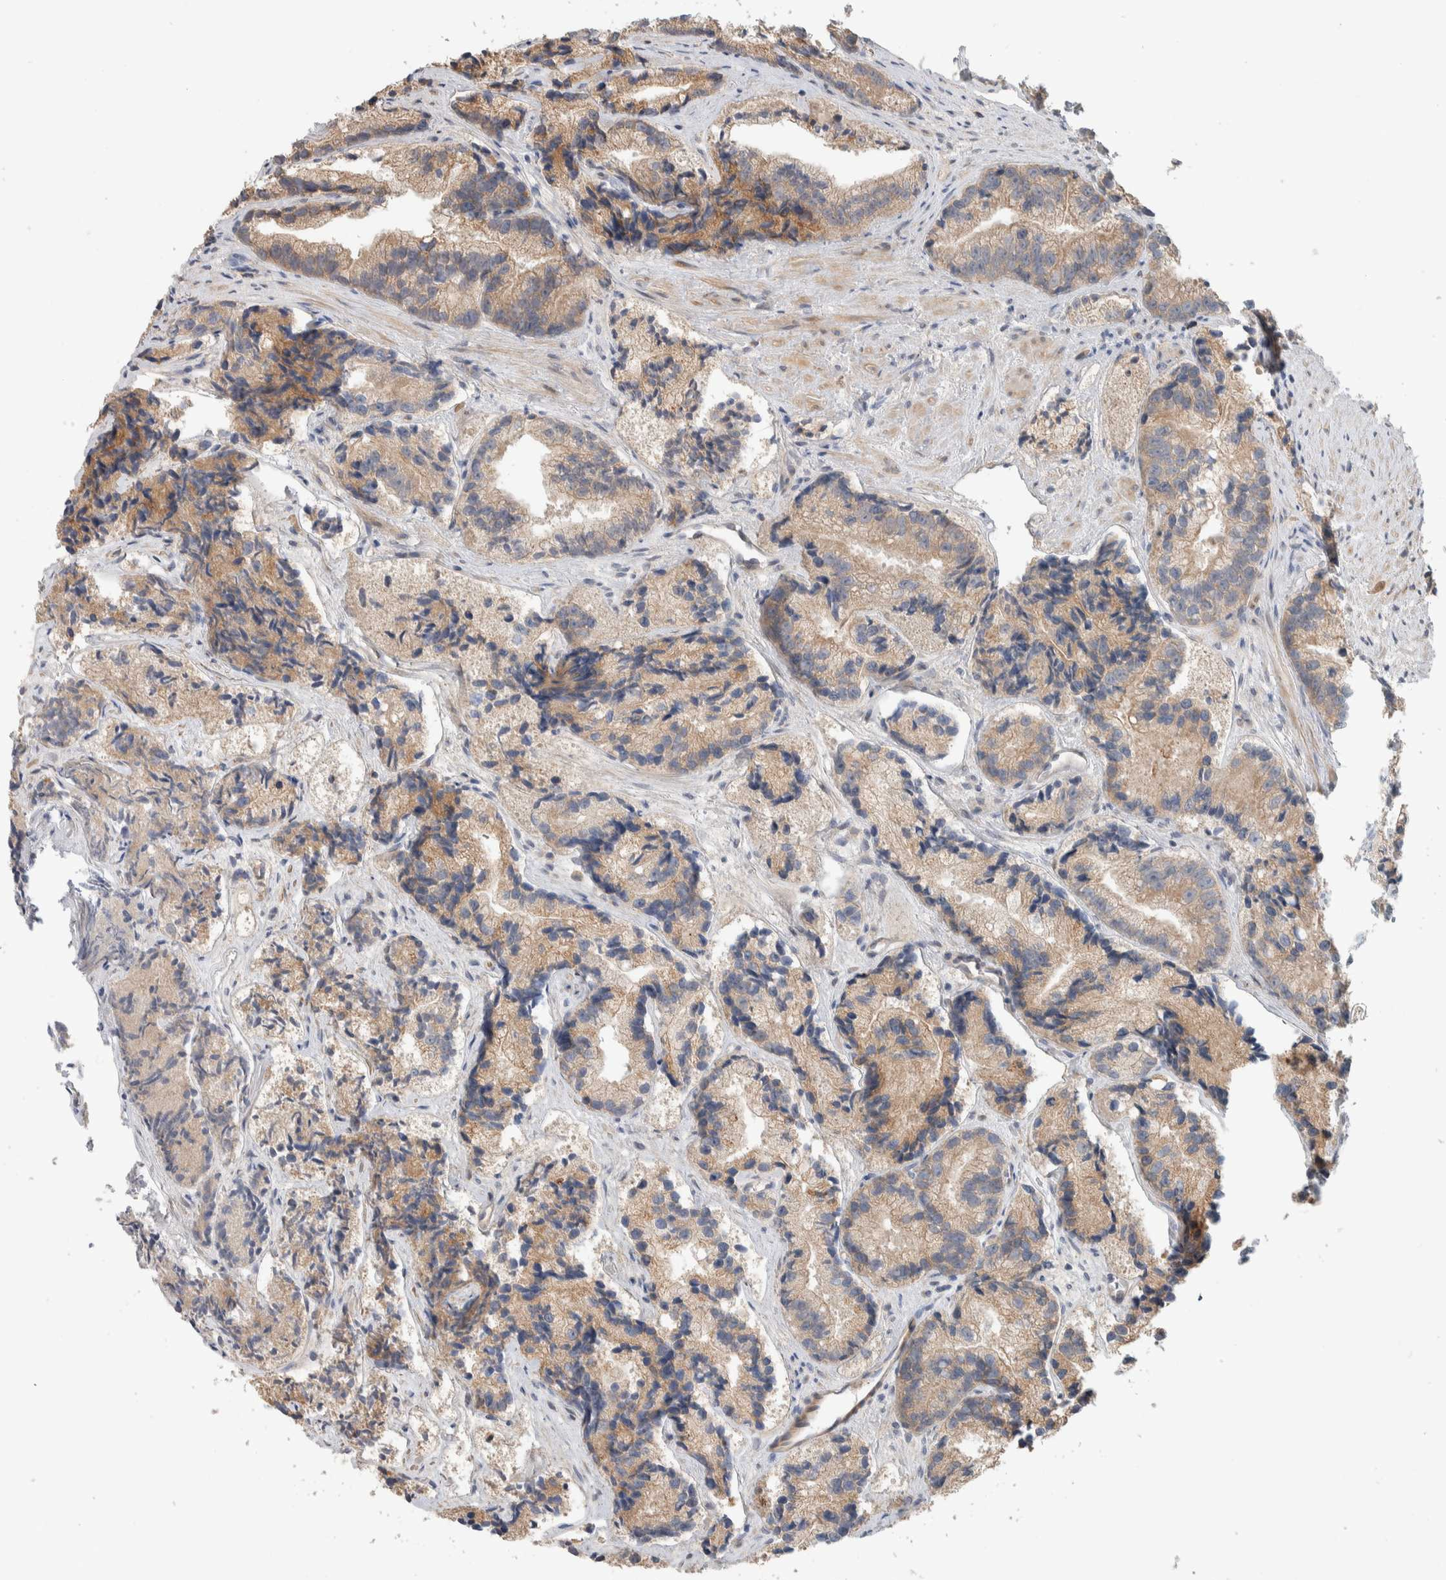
{"staining": {"intensity": "weak", "quantity": "25%-75%", "location": "cytoplasmic/membranous"}, "tissue": "prostate cancer", "cell_type": "Tumor cells", "image_type": "cancer", "snomed": [{"axis": "morphology", "description": "Adenocarcinoma, Low grade"}, {"axis": "topography", "description": "Prostate"}], "caption": "Protein expression analysis of low-grade adenocarcinoma (prostate) exhibits weak cytoplasmic/membranous expression in approximately 25%-75% of tumor cells.", "gene": "ADCY8", "patient": {"sex": "male", "age": 89}}